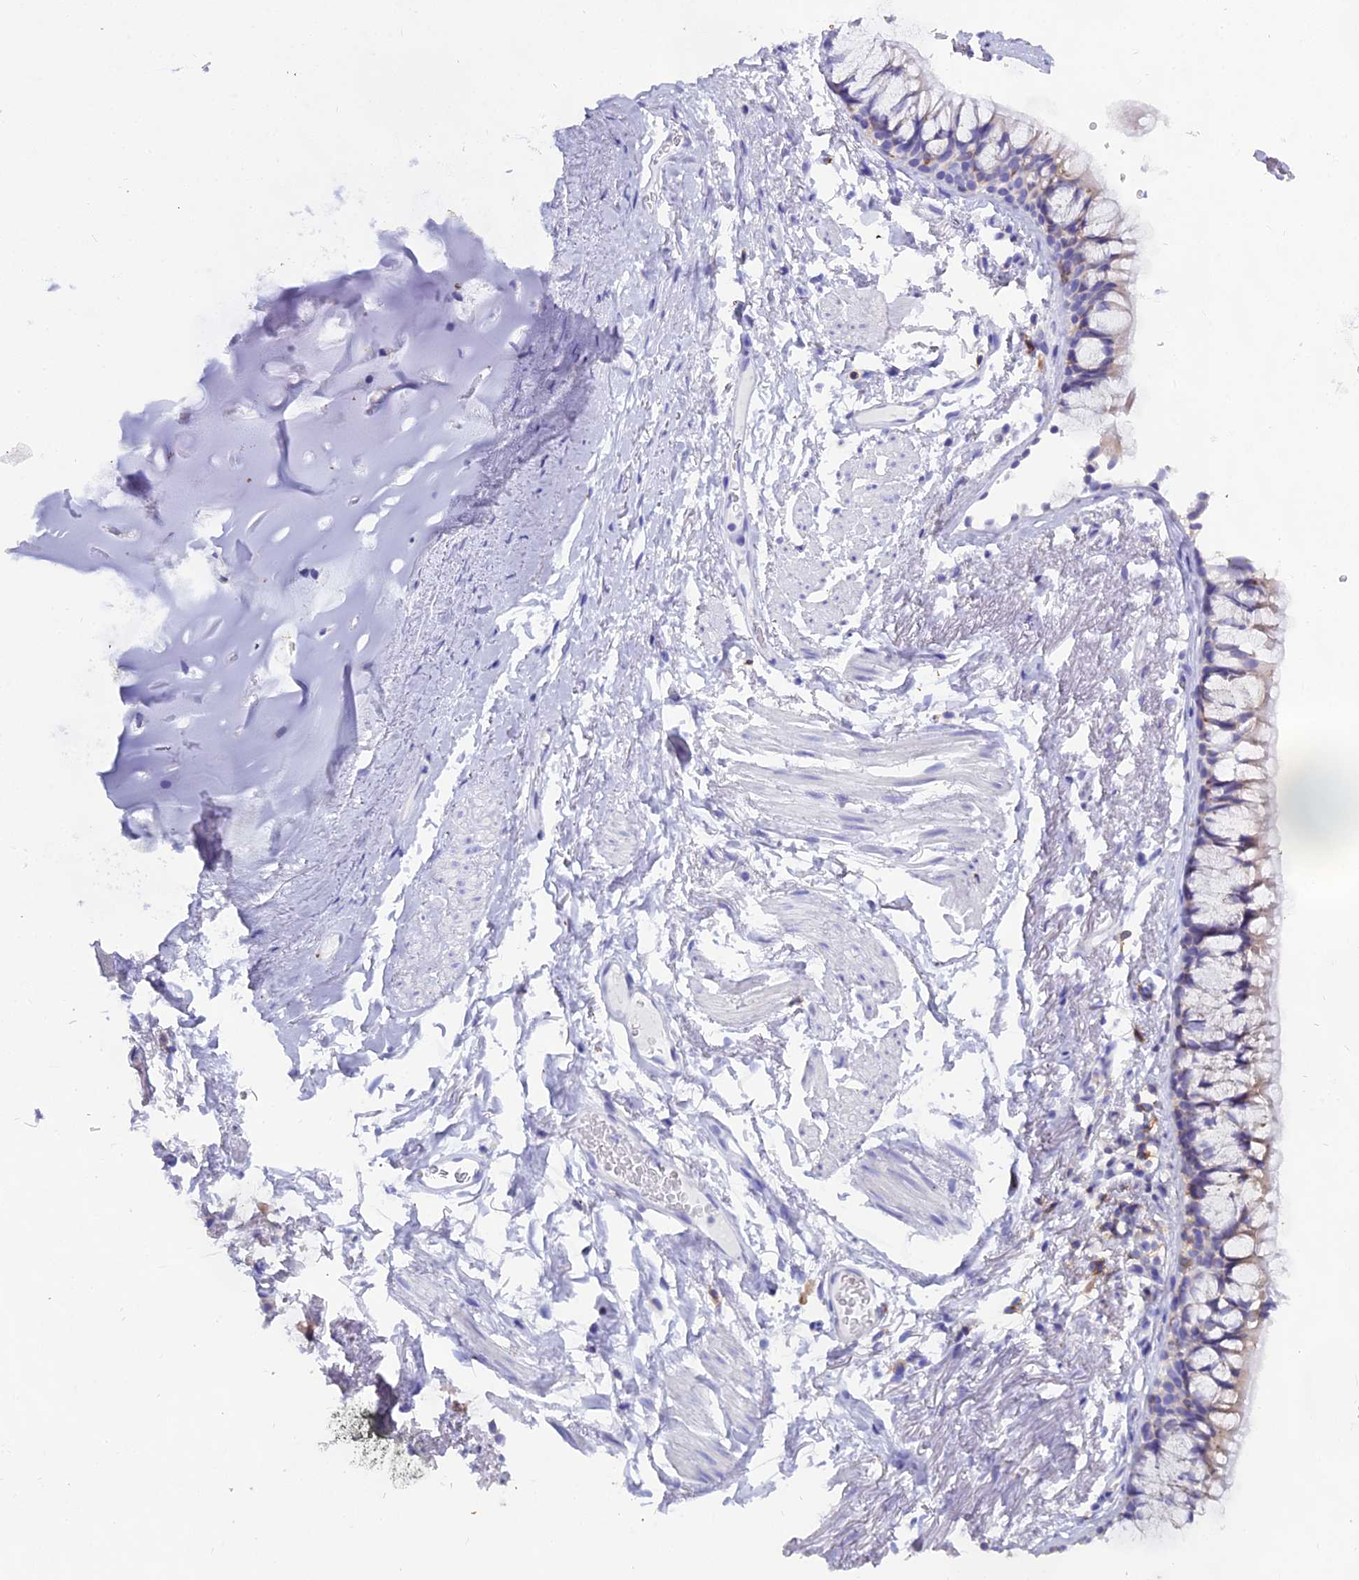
{"staining": {"intensity": "negative", "quantity": "none", "location": "none"}, "tissue": "adipose tissue", "cell_type": "Adipocytes", "image_type": "normal", "snomed": [{"axis": "morphology", "description": "Normal tissue, NOS"}, {"axis": "topography", "description": "Cartilage tissue"}, {"axis": "topography", "description": "Bronchus"}], "caption": "Protein analysis of benign adipose tissue shows no significant staining in adipocytes. (Stains: DAB immunohistochemistry (IHC) with hematoxylin counter stain, Microscopy: brightfield microscopy at high magnification).", "gene": "CD5", "patient": {"sex": "female", "age": 73}}